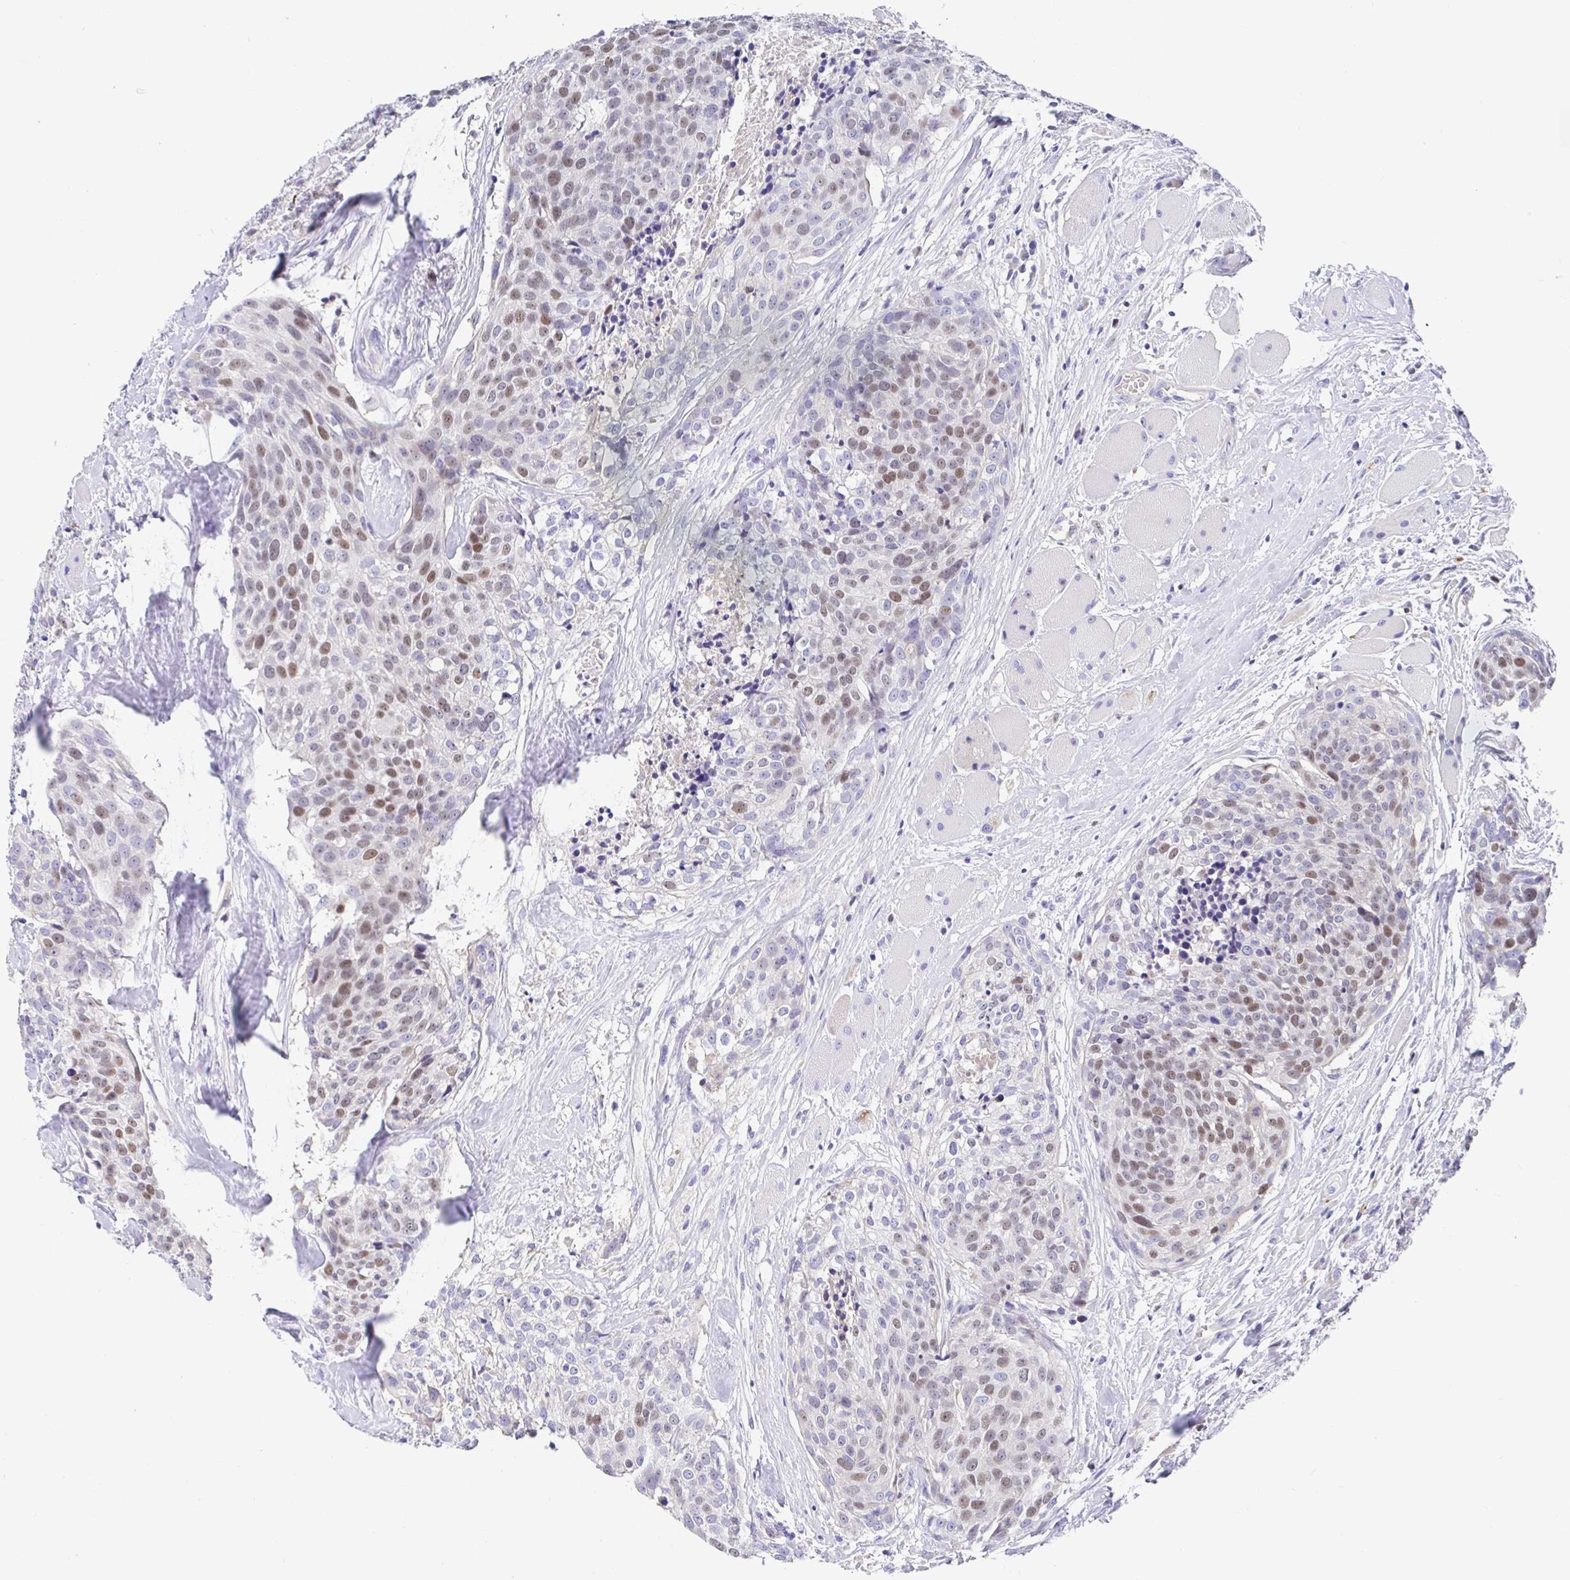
{"staining": {"intensity": "moderate", "quantity": "<25%", "location": "nuclear"}, "tissue": "head and neck cancer", "cell_type": "Tumor cells", "image_type": "cancer", "snomed": [{"axis": "morphology", "description": "Squamous cell carcinoma, NOS"}, {"axis": "topography", "description": "Oral tissue"}, {"axis": "topography", "description": "Head-Neck"}], "caption": "Immunohistochemical staining of head and neck squamous cell carcinoma demonstrates moderate nuclear protein positivity in approximately <25% of tumor cells.", "gene": "TIMELESS", "patient": {"sex": "male", "age": 64}}